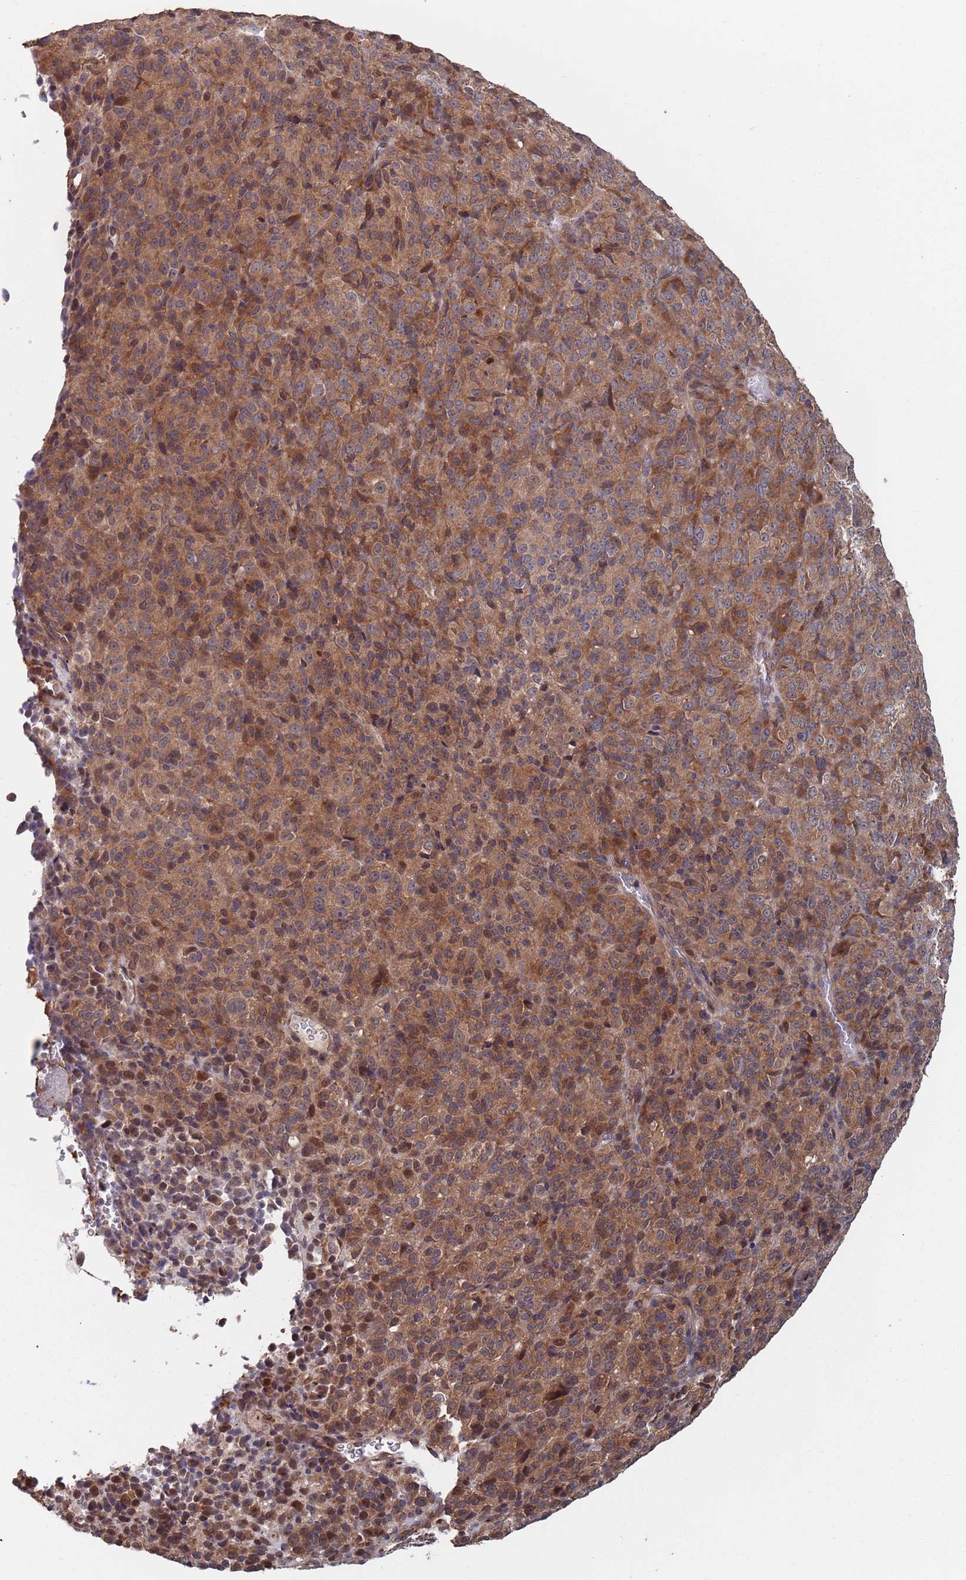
{"staining": {"intensity": "moderate", "quantity": ">75%", "location": "cytoplasmic/membranous"}, "tissue": "melanoma", "cell_type": "Tumor cells", "image_type": "cancer", "snomed": [{"axis": "morphology", "description": "Malignant melanoma, Metastatic site"}, {"axis": "topography", "description": "Brain"}], "caption": "This photomicrograph exhibits immunohistochemistry staining of human malignant melanoma (metastatic site), with medium moderate cytoplasmic/membranous positivity in approximately >75% of tumor cells.", "gene": "UNC45A", "patient": {"sex": "female", "age": 56}}